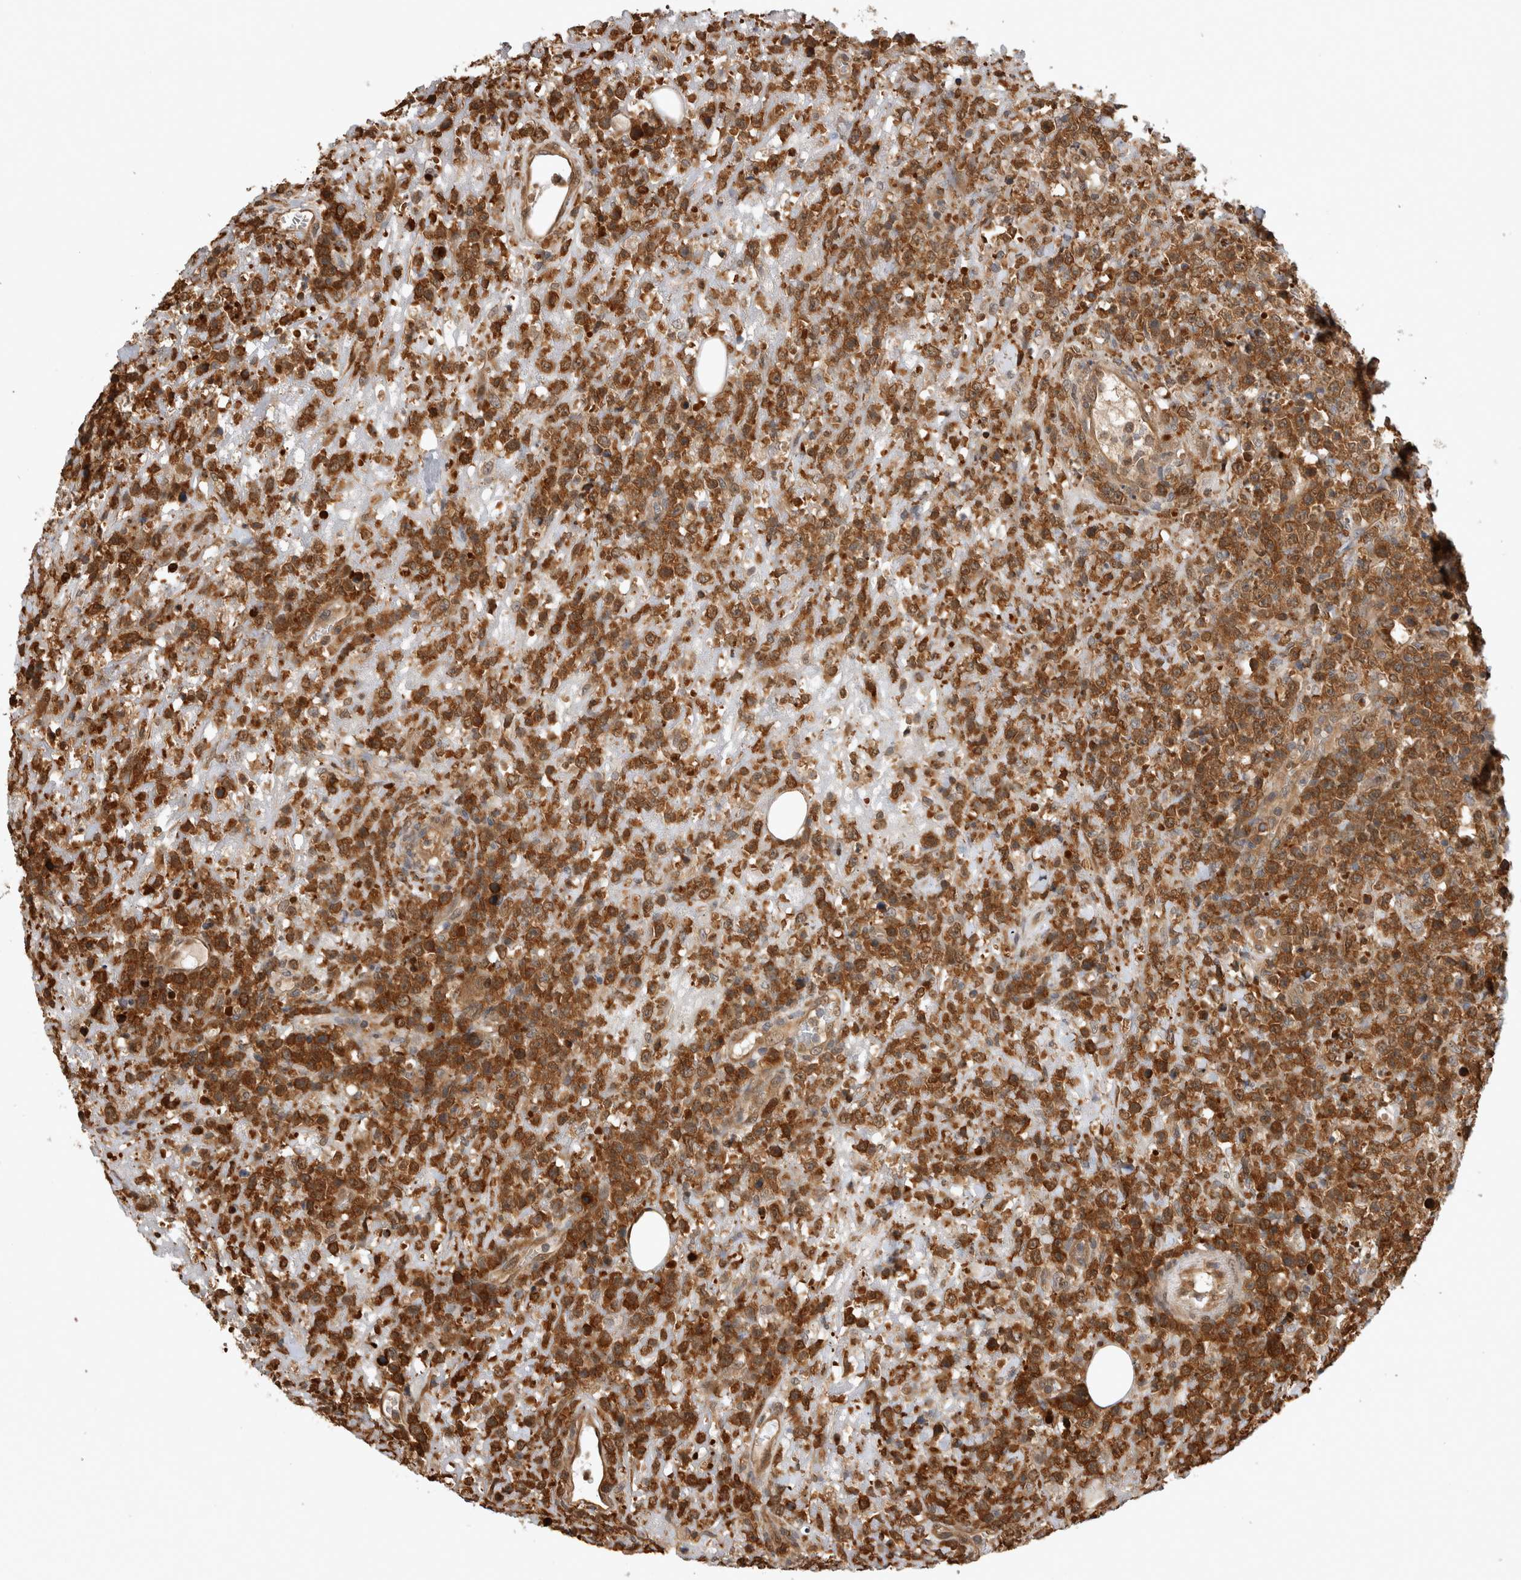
{"staining": {"intensity": "moderate", "quantity": ">75%", "location": "cytoplasmic/membranous"}, "tissue": "lymphoma", "cell_type": "Tumor cells", "image_type": "cancer", "snomed": [{"axis": "morphology", "description": "Malignant lymphoma, non-Hodgkin's type, High grade"}, {"axis": "topography", "description": "Colon"}], "caption": "Immunohistochemistry (IHC) histopathology image of neoplastic tissue: human malignant lymphoma, non-Hodgkin's type (high-grade) stained using immunohistochemistry (IHC) shows medium levels of moderate protein expression localized specifically in the cytoplasmic/membranous of tumor cells, appearing as a cytoplasmic/membranous brown color.", "gene": "ASTN2", "patient": {"sex": "female", "age": 53}}